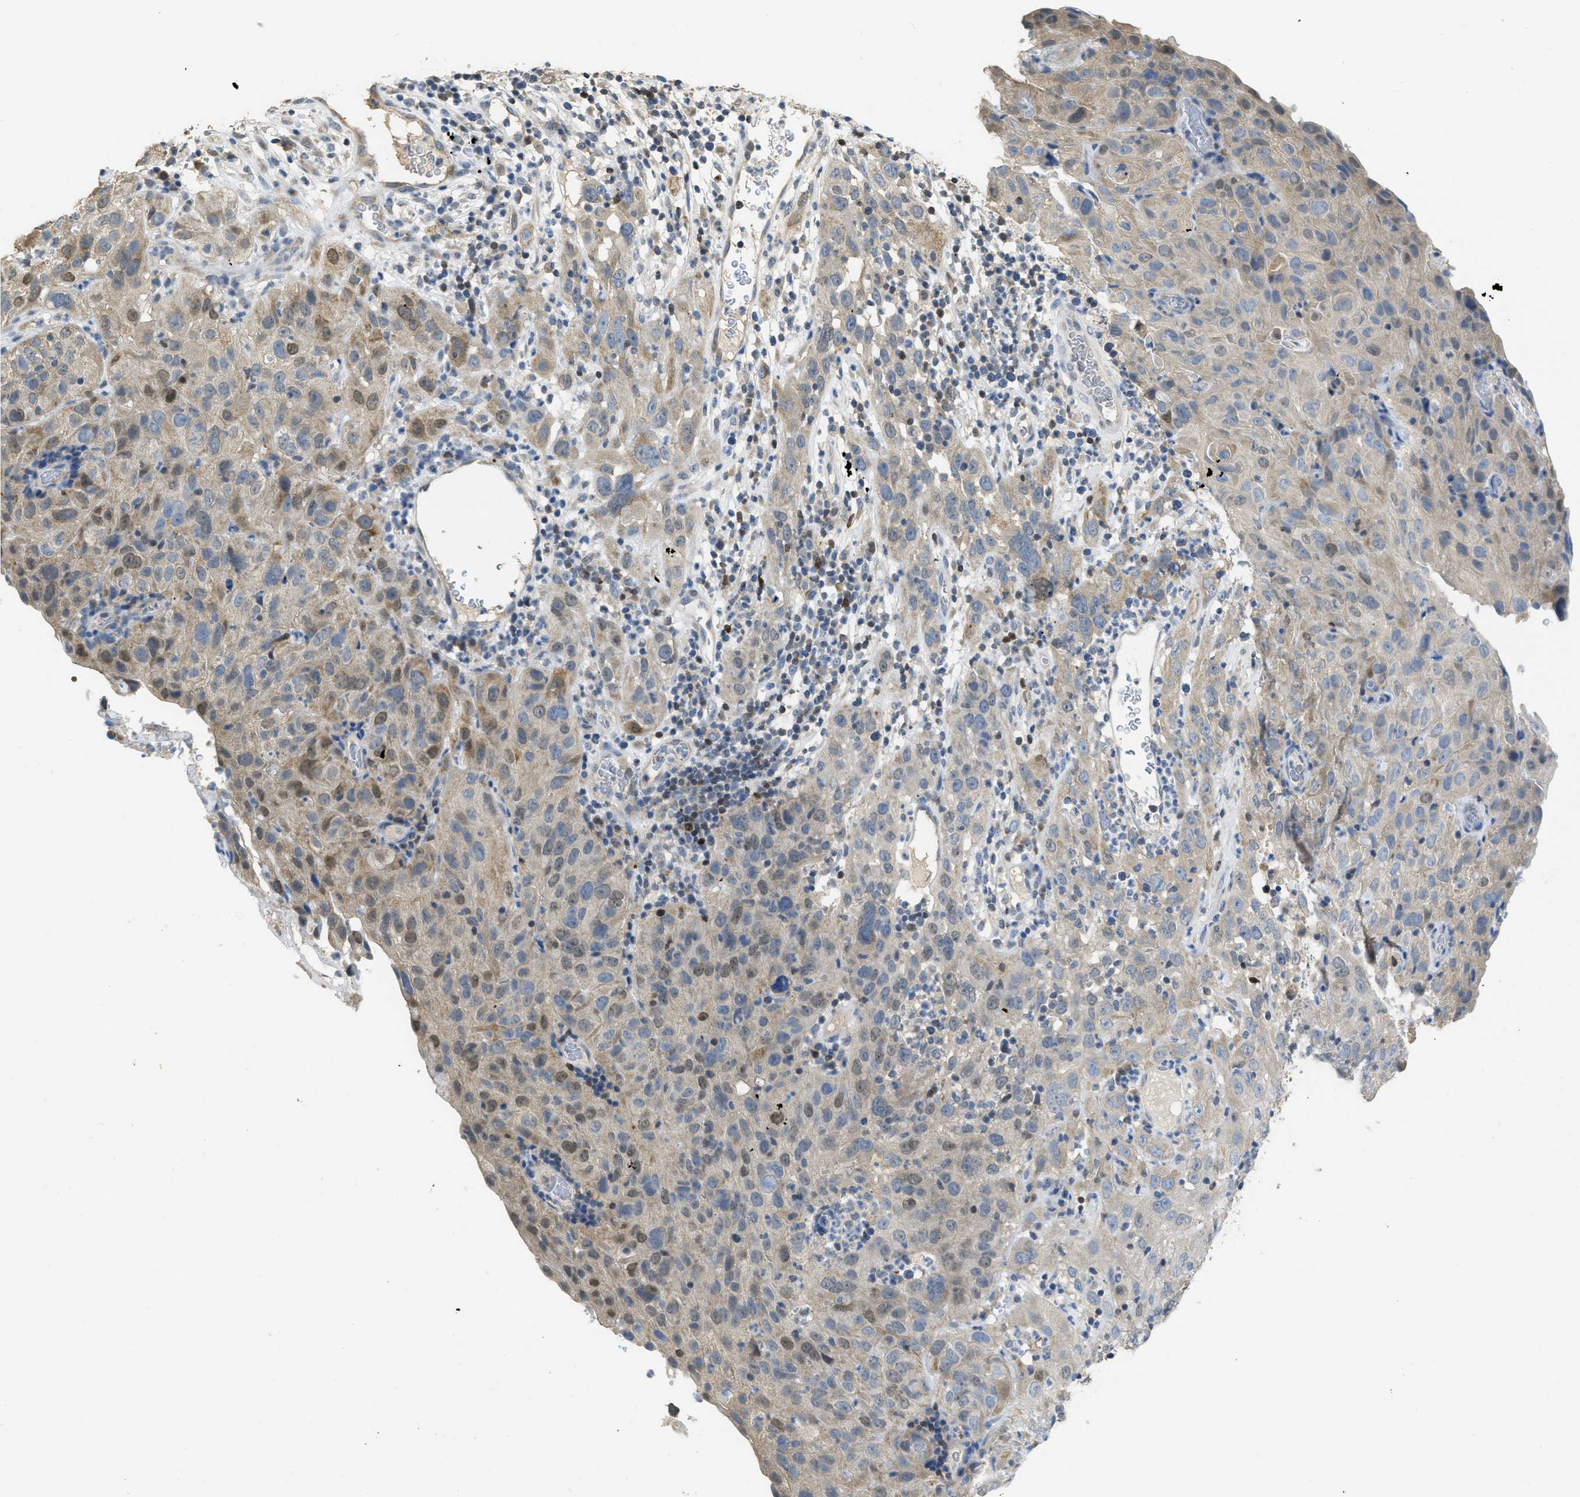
{"staining": {"intensity": "moderate", "quantity": "<25%", "location": "cytoplasmic/membranous,nuclear"}, "tissue": "cervical cancer", "cell_type": "Tumor cells", "image_type": "cancer", "snomed": [{"axis": "morphology", "description": "Squamous cell carcinoma, NOS"}, {"axis": "topography", "description": "Cervix"}], "caption": "Immunohistochemical staining of human cervical cancer shows low levels of moderate cytoplasmic/membranous and nuclear protein positivity in approximately <25% of tumor cells.", "gene": "SFXN2", "patient": {"sex": "female", "age": 32}}